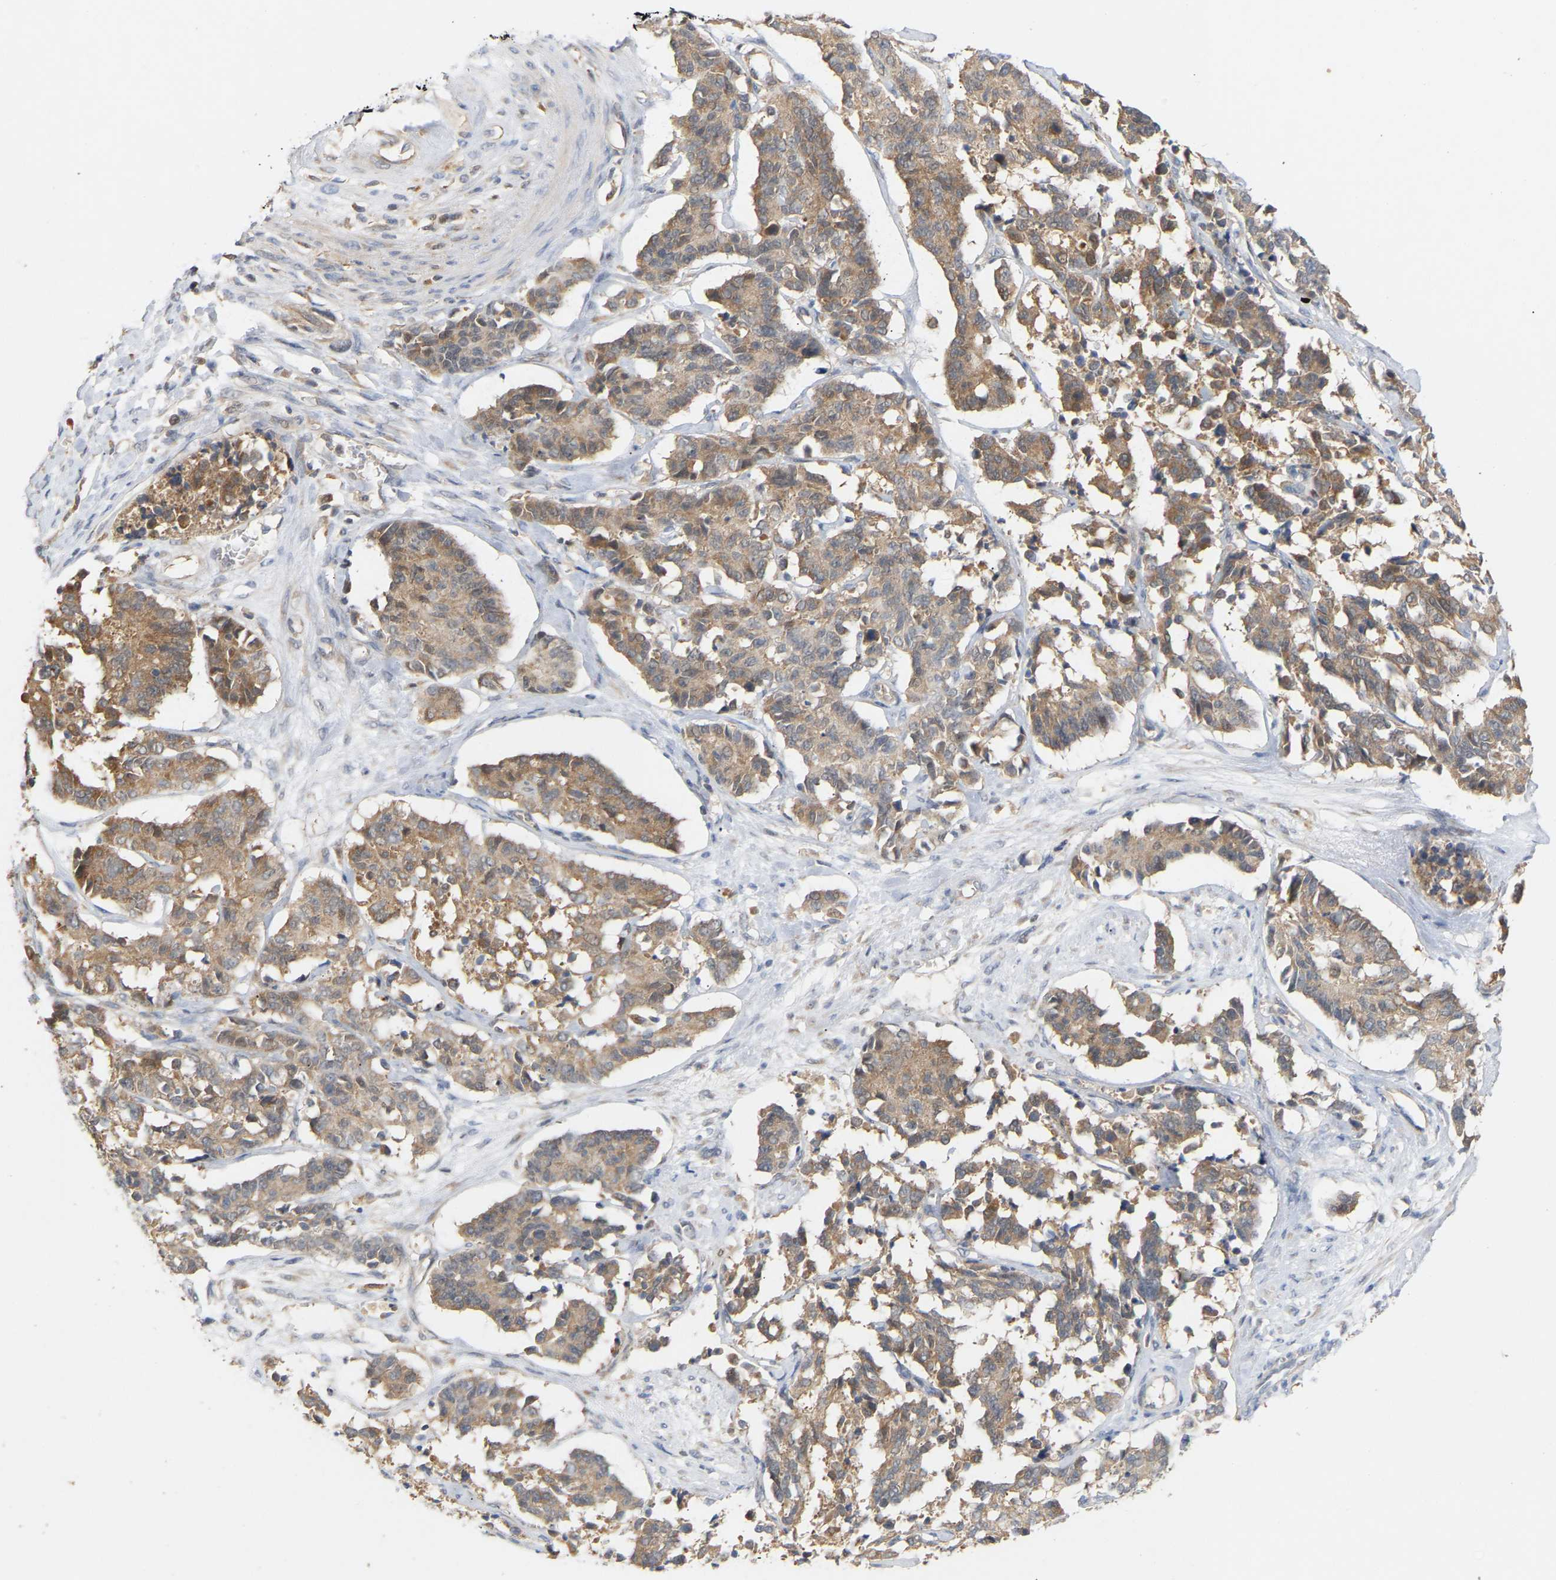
{"staining": {"intensity": "moderate", "quantity": "25%-75%", "location": "cytoplasmic/membranous"}, "tissue": "cervical cancer", "cell_type": "Tumor cells", "image_type": "cancer", "snomed": [{"axis": "morphology", "description": "Squamous cell carcinoma, NOS"}, {"axis": "topography", "description": "Cervix"}], "caption": "IHC (DAB) staining of human cervical cancer shows moderate cytoplasmic/membranous protein positivity in approximately 25%-75% of tumor cells.", "gene": "TPMT", "patient": {"sex": "female", "age": 35}}